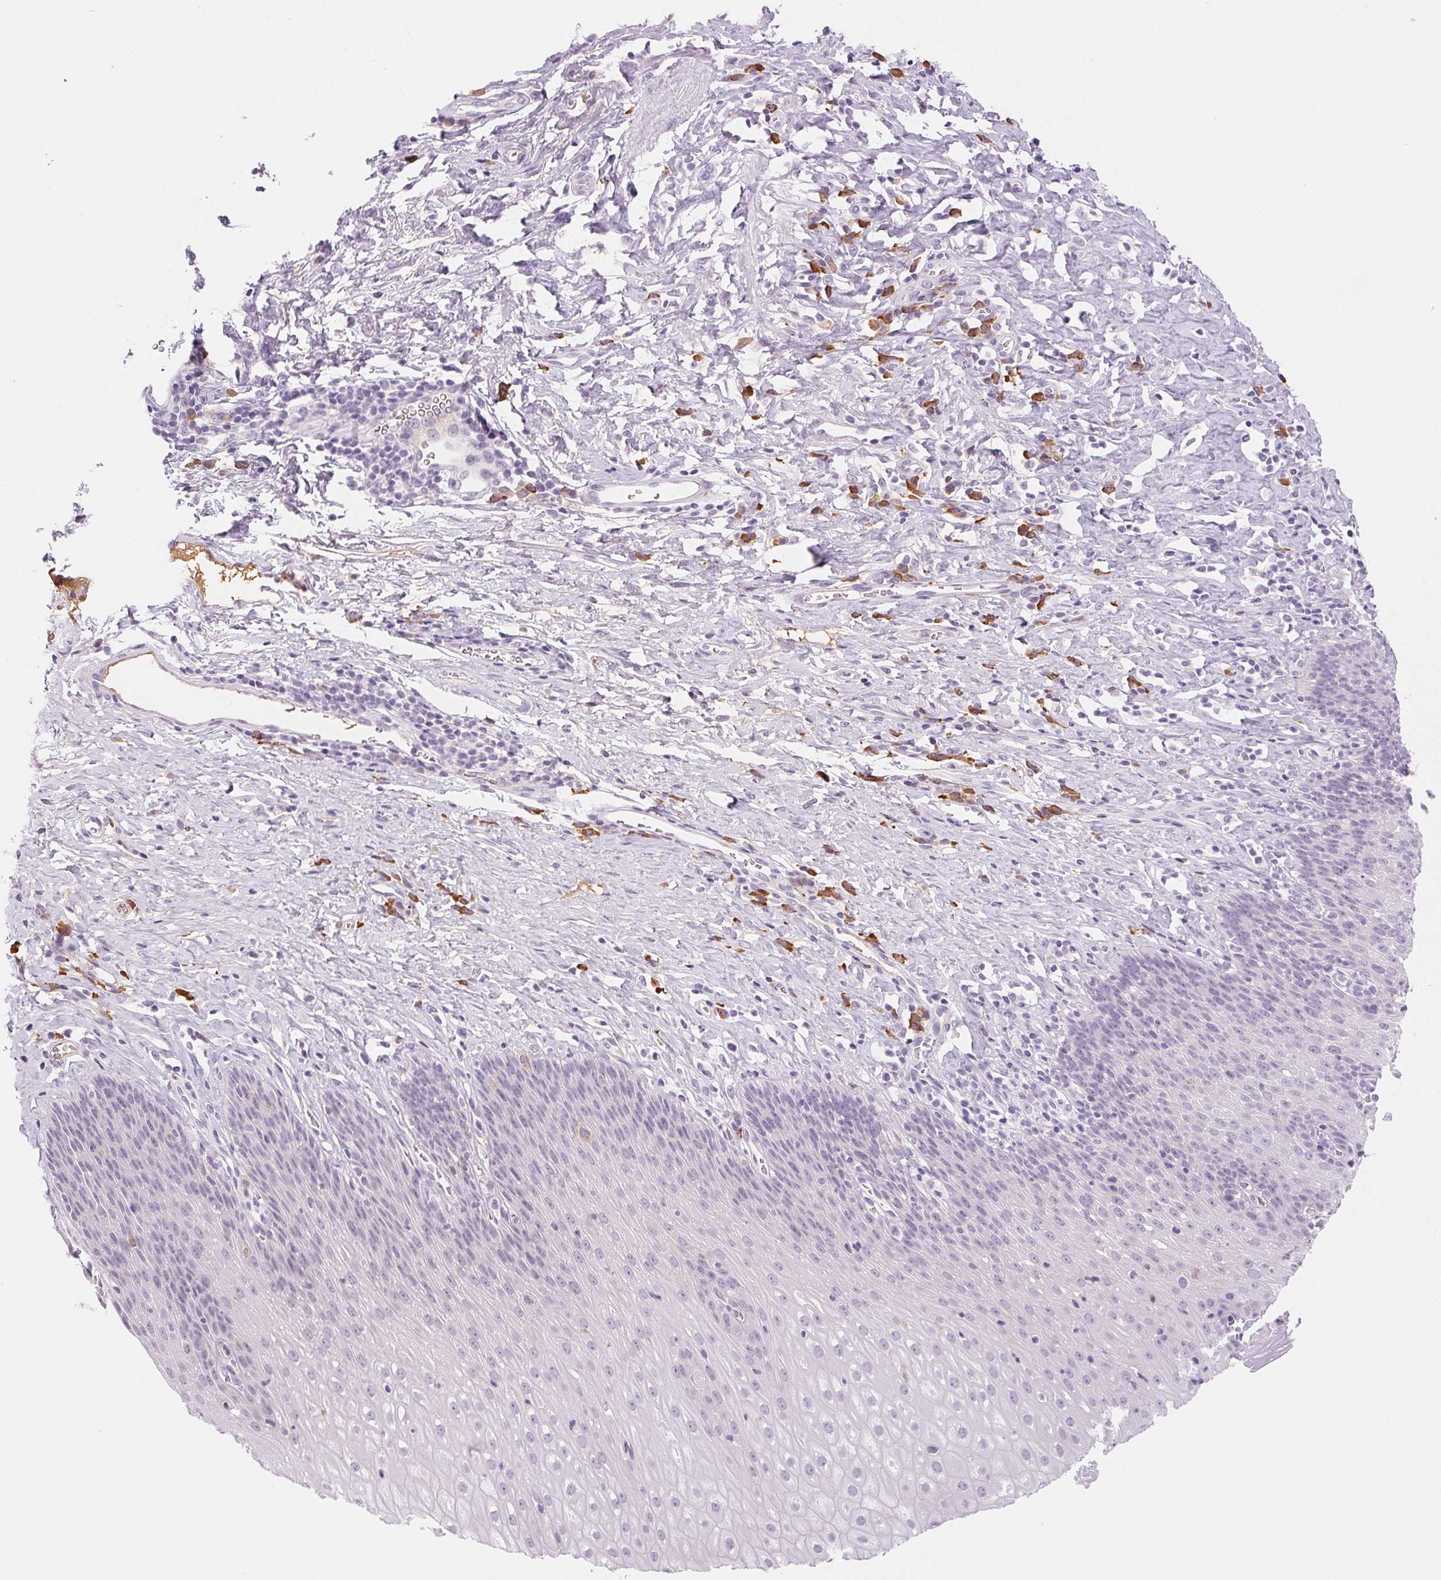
{"staining": {"intensity": "negative", "quantity": "none", "location": "none"}, "tissue": "esophagus", "cell_type": "Squamous epithelial cells", "image_type": "normal", "snomed": [{"axis": "morphology", "description": "Normal tissue, NOS"}, {"axis": "topography", "description": "Esophagus"}], "caption": "Immunohistochemistry (IHC) photomicrograph of normal esophagus: esophagus stained with DAB demonstrates no significant protein positivity in squamous epithelial cells. (DAB (3,3'-diaminobenzidine) IHC, high magnification).", "gene": "IFIT1B", "patient": {"sex": "female", "age": 61}}